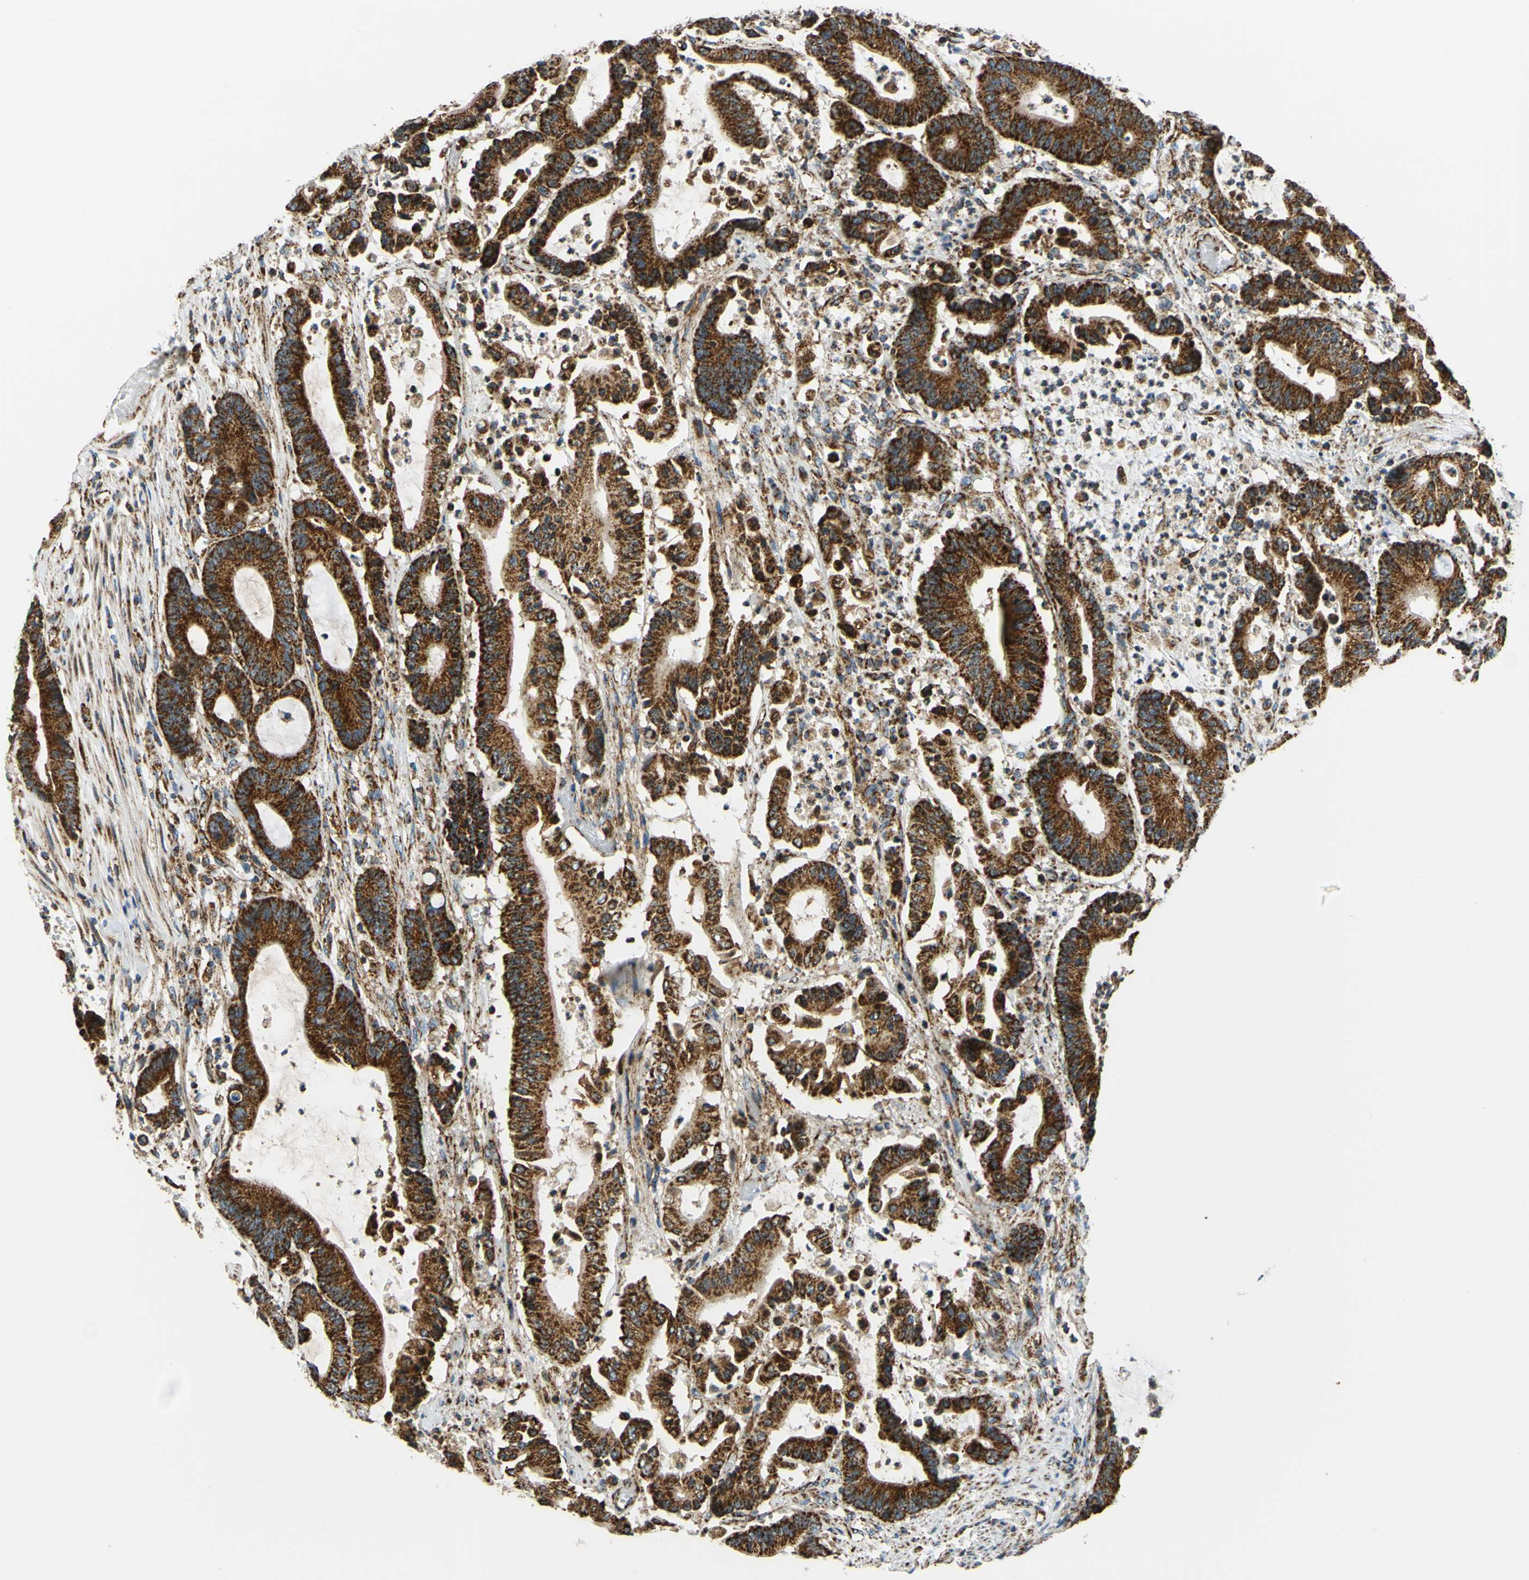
{"staining": {"intensity": "strong", "quantity": ">75%", "location": "cytoplasmic/membranous"}, "tissue": "colorectal cancer", "cell_type": "Tumor cells", "image_type": "cancer", "snomed": [{"axis": "morphology", "description": "Adenocarcinoma, NOS"}, {"axis": "topography", "description": "Colon"}], "caption": "This is an image of immunohistochemistry staining of adenocarcinoma (colorectal), which shows strong positivity in the cytoplasmic/membranous of tumor cells.", "gene": "MAVS", "patient": {"sex": "female", "age": 84}}